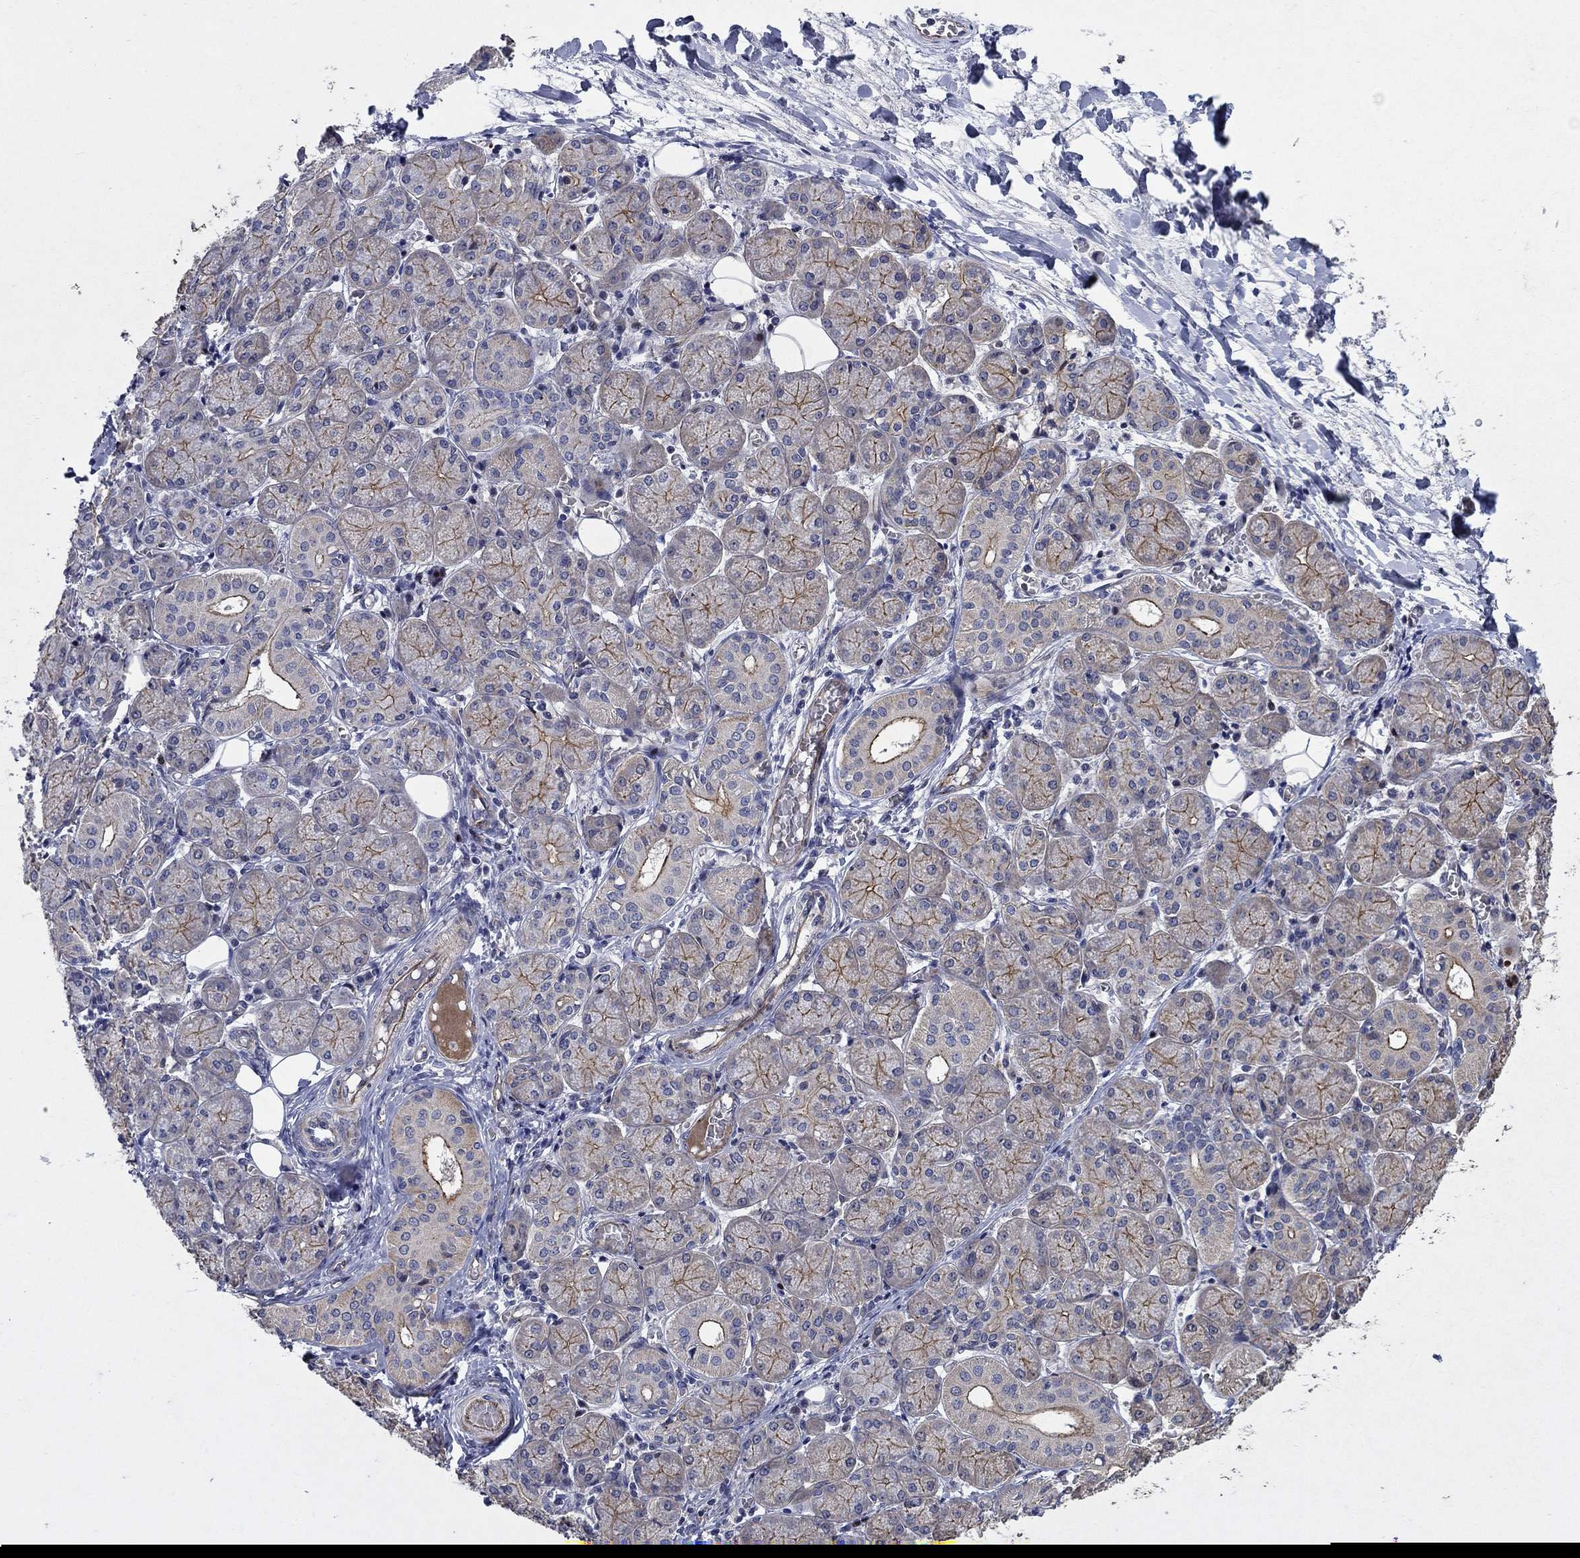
{"staining": {"intensity": "strong", "quantity": "25%-75%", "location": "cytoplasmic/membranous"}, "tissue": "salivary gland", "cell_type": "Glandular cells", "image_type": "normal", "snomed": [{"axis": "morphology", "description": "Normal tissue, NOS"}, {"axis": "topography", "description": "Salivary gland"}, {"axis": "topography", "description": "Peripheral nerve tissue"}], "caption": "This photomicrograph demonstrates immunohistochemistry (IHC) staining of unremarkable human salivary gland, with high strong cytoplasmic/membranous staining in about 25%-75% of glandular cells.", "gene": "SLC7A1", "patient": {"sex": "female", "age": 24}}